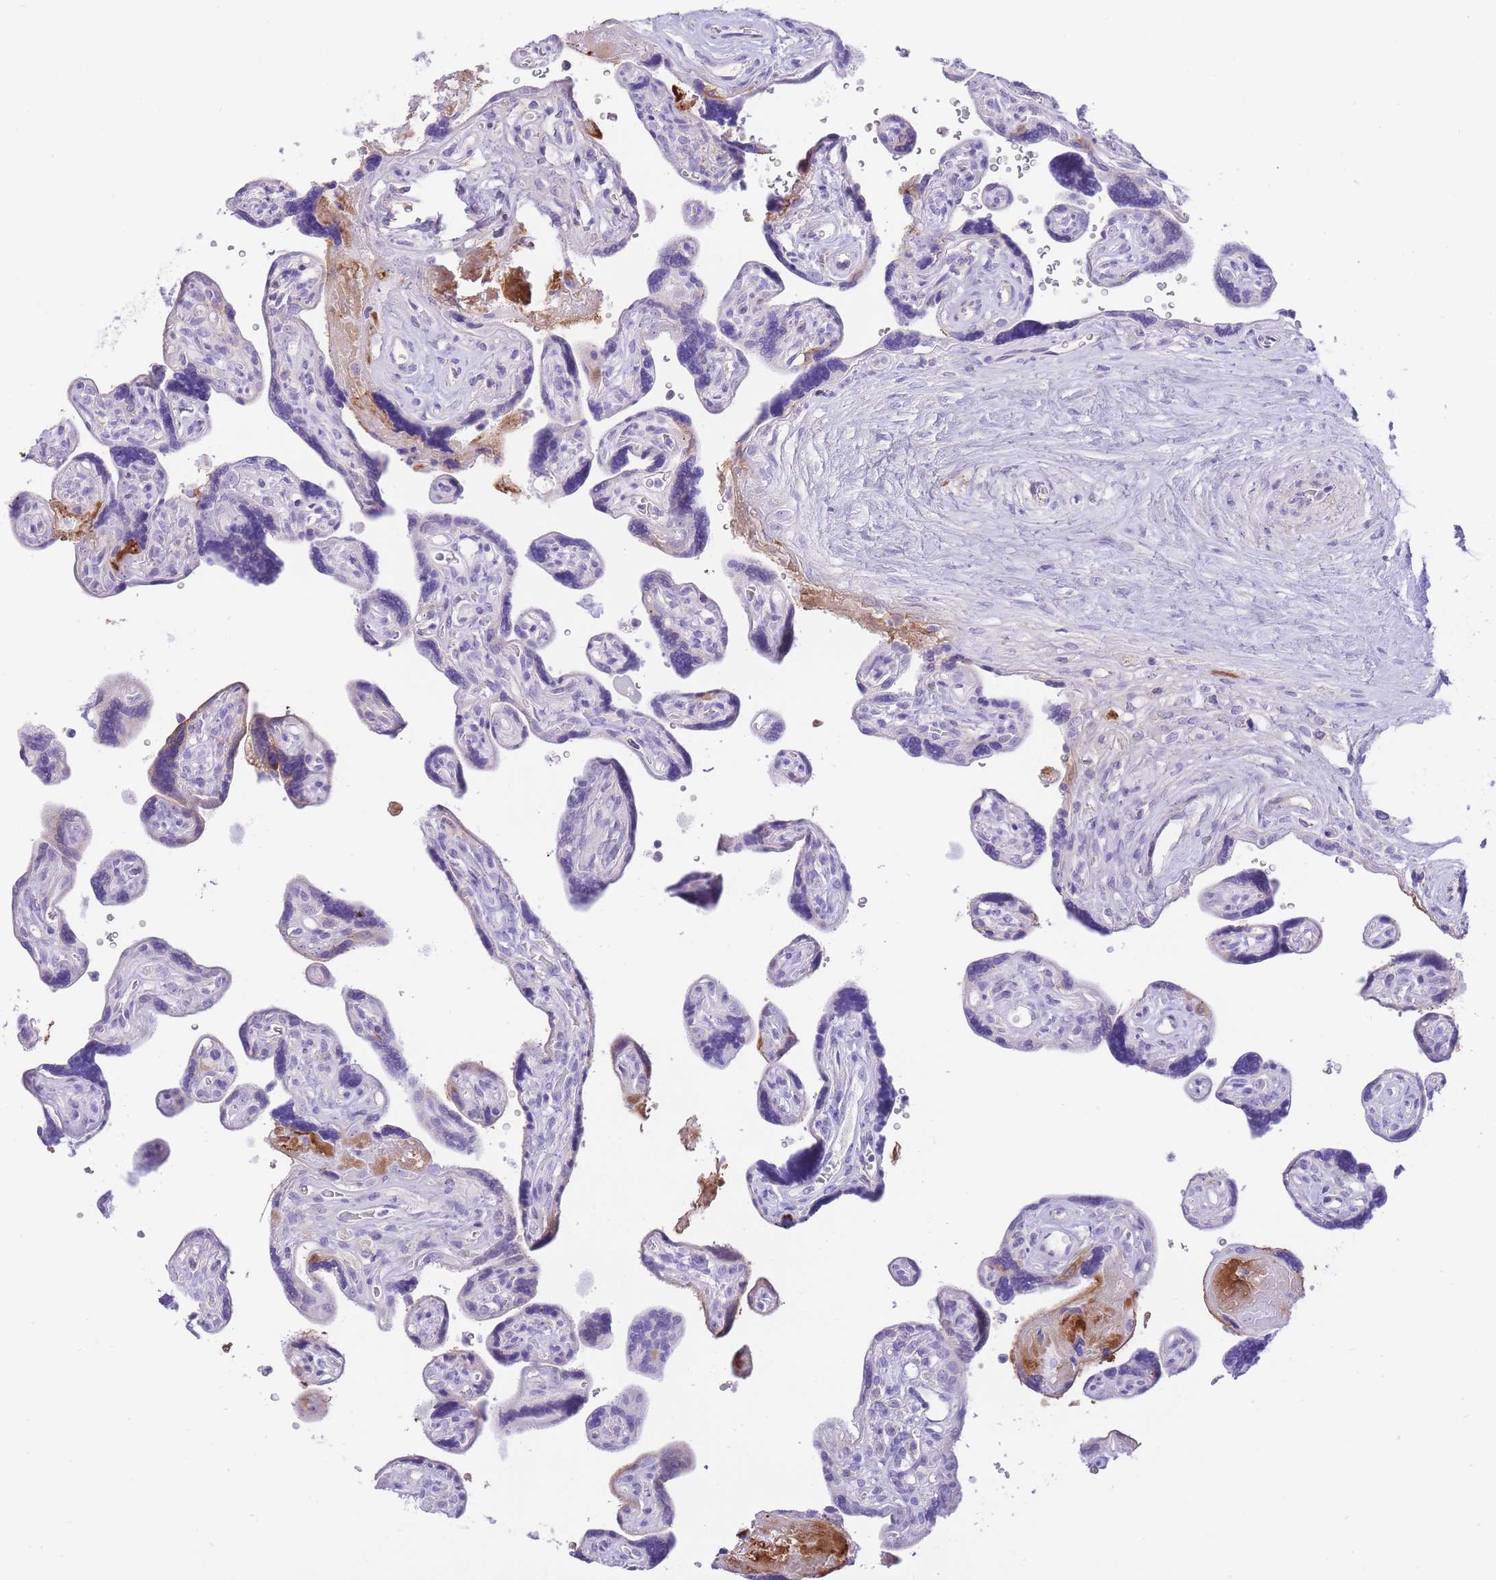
{"staining": {"intensity": "negative", "quantity": "none", "location": "none"}, "tissue": "placenta", "cell_type": "Decidual cells", "image_type": "normal", "snomed": [{"axis": "morphology", "description": "Normal tissue, NOS"}, {"axis": "topography", "description": "Placenta"}], "caption": "A micrograph of placenta stained for a protein shows no brown staining in decidual cells. Brightfield microscopy of IHC stained with DAB (3,3'-diaminobenzidine) (brown) and hematoxylin (blue), captured at high magnification.", "gene": "HRG", "patient": {"sex": "female", "age": 39}}